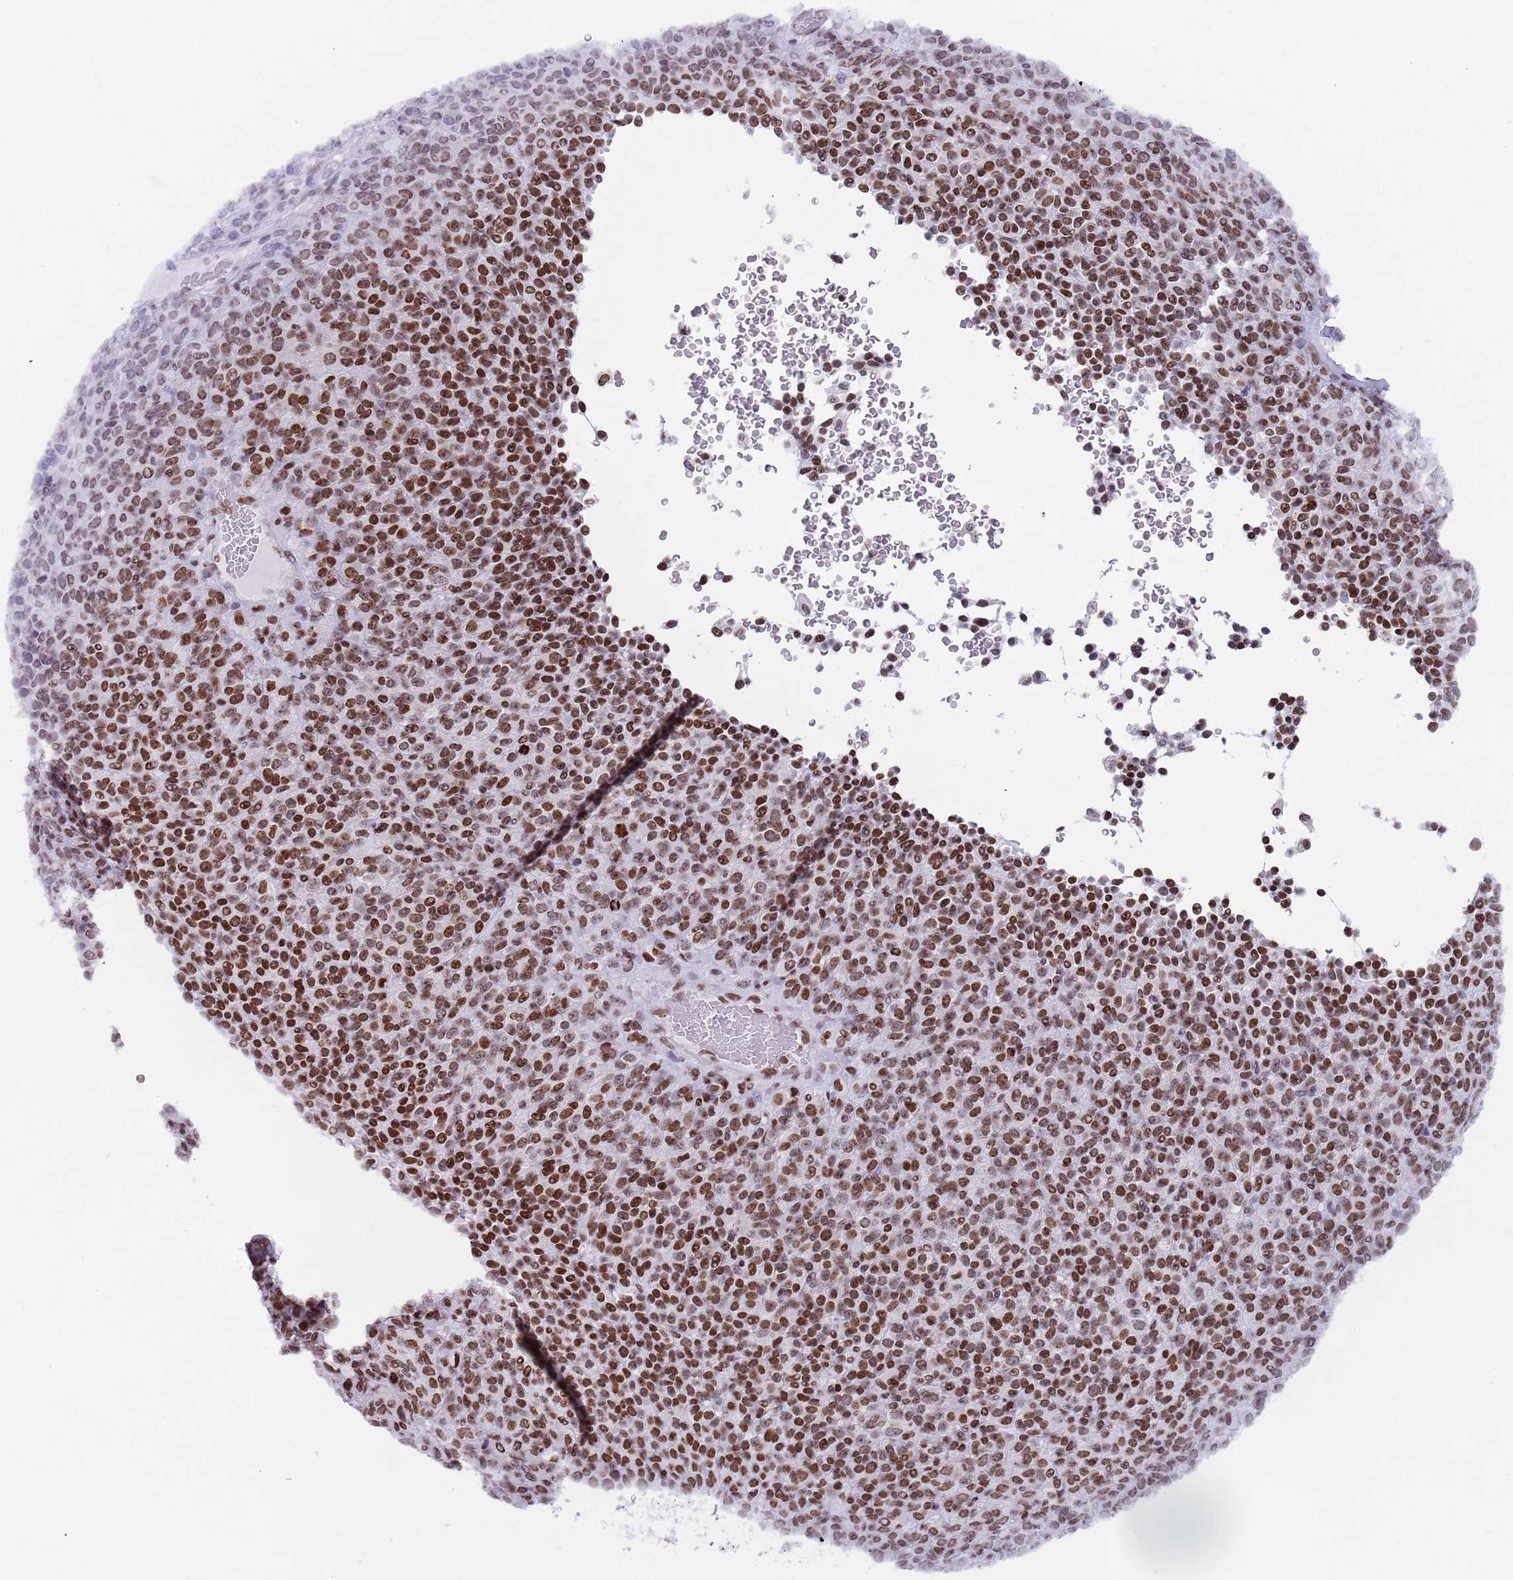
{"staining": {"intensity": "moderate", "quantity": ">75%", "location": "nuclear"}, "tissue": "melanoma", "cell_type": "Tumor cells", "image_type": "cancer", "snomed": [{"axis": "morphology", "description": "Malignant melanoma, Metastatic site"}, {"axis": "topography", "description": "Brain"}], "caption": "Malignant melanoma (metastatic site) tissue shows moderate nuclear staining in about >75% of tumor cells", "gene": "HDAC8", "patient": {"sex": "female", "age": 56}}